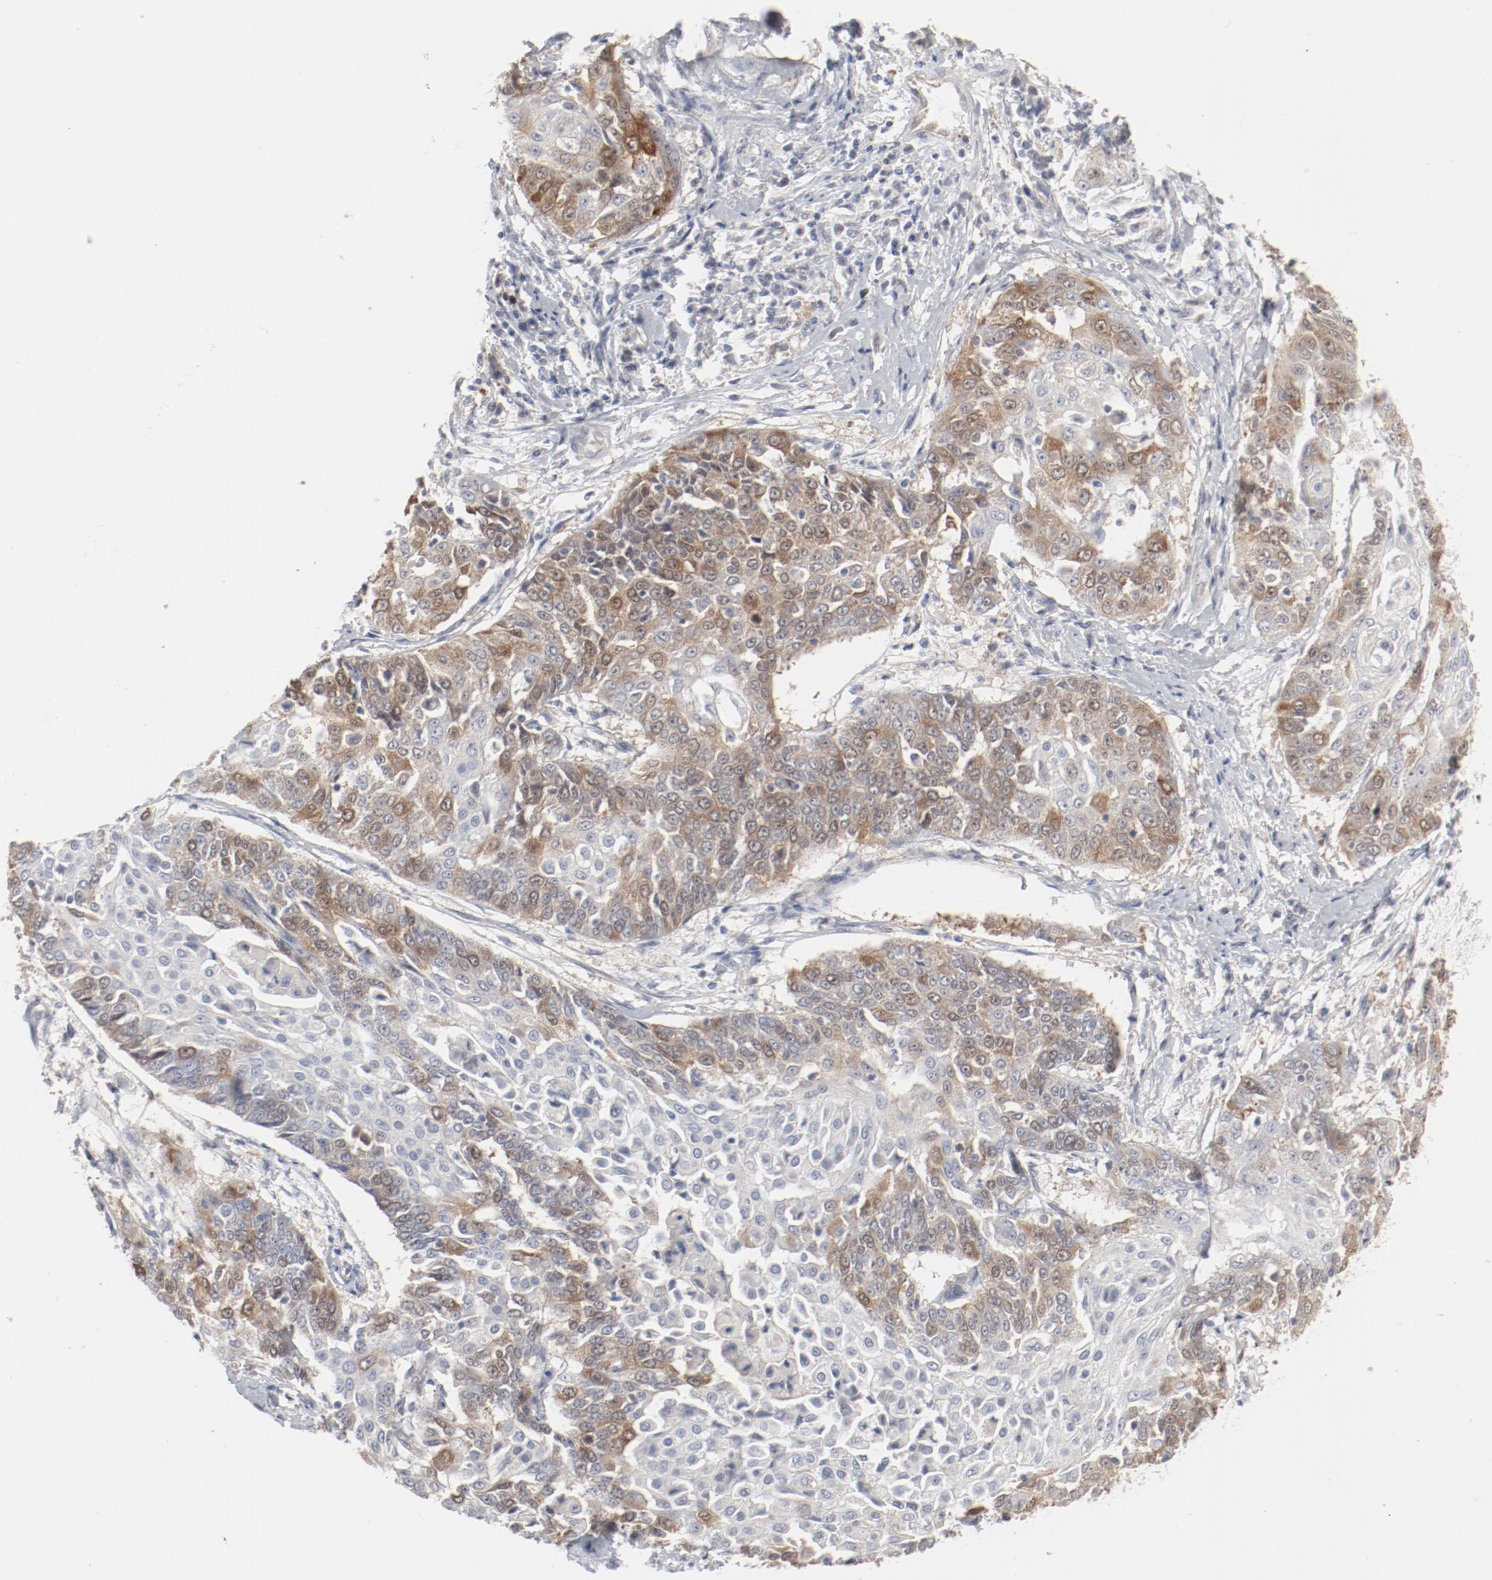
{"staining": {"intensity": "moderate", "quantity": "25%-75%", "location": "cytoplasmic/membranous,nuclear"}, "tissue": "cervical cancer", "cell_type": "Tumor cells", "image_type": "cancer", "snomed": [{"axis": "morphology", "description": "Squamous cell carcinoma, NOS"}, {"axis": "topography", "description": "Cervix"}], "caption": "A micrograph of human cervical cancer (squamous cell carcinoma) stained for a protein displays moderate cytoplasmic/membranous and nuclear brown staining in tumor cells.", "gene": "CDK1", "patient": {"sex": "female", "age": 64}}